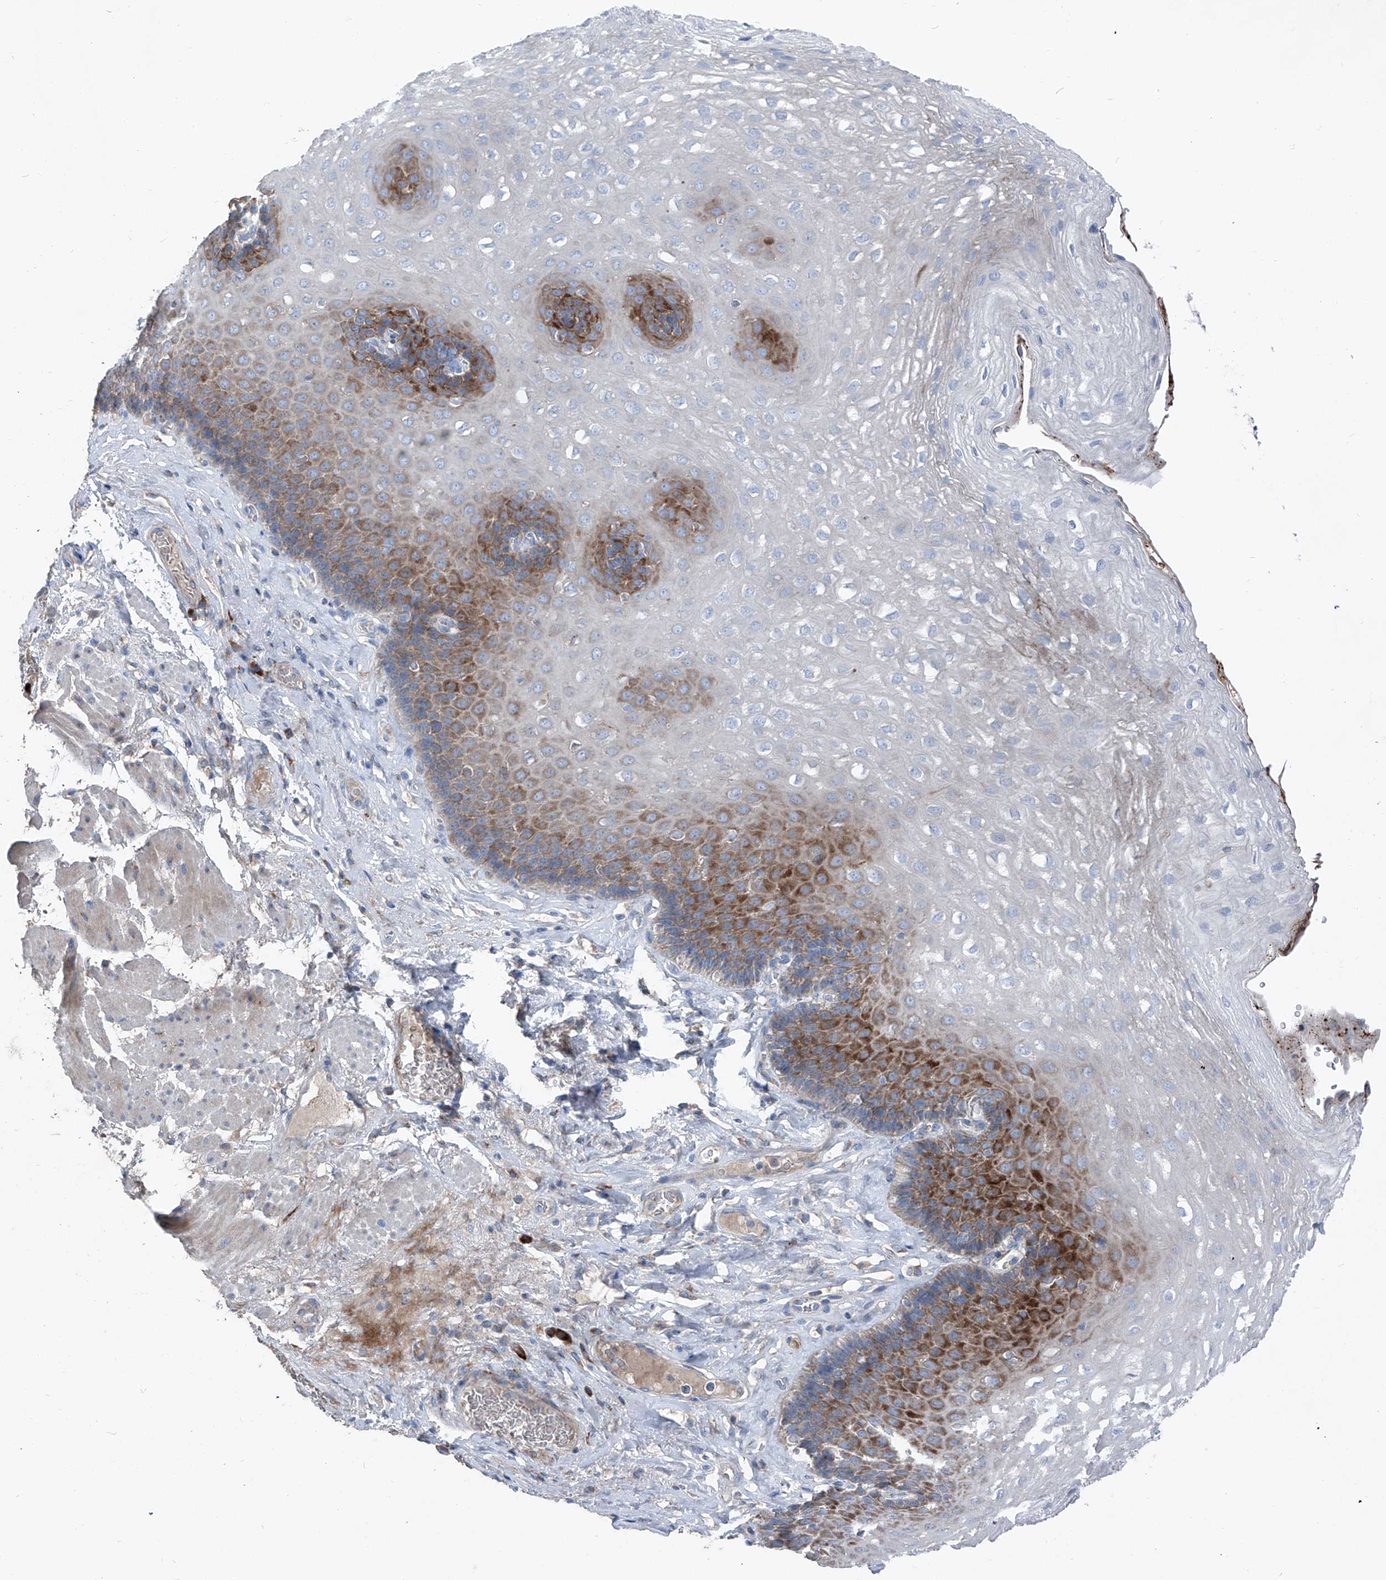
{"staining": {"intensity": "strong", "quantity": "25%-75%", "location": "cytoplasmic/membranous"}, "tissue": "esophagus", "cell_type": "Squamous epithelial cells", "image_type": "normal", "snomed": [{"axis": "morphology", "description": "Normal tissue, NOS"}, {"axis": "topography", "description": "Esophagus"}], "caption": "A histopathology image showing strong cytoplasmic/membranous positivity in about 25%-75% of squamous epithelial cells in benign esophagus, as visualized by brown immunohistochemical staining.", "gene": "IFI27", "patient": {"sex": "female", "age": 66}}